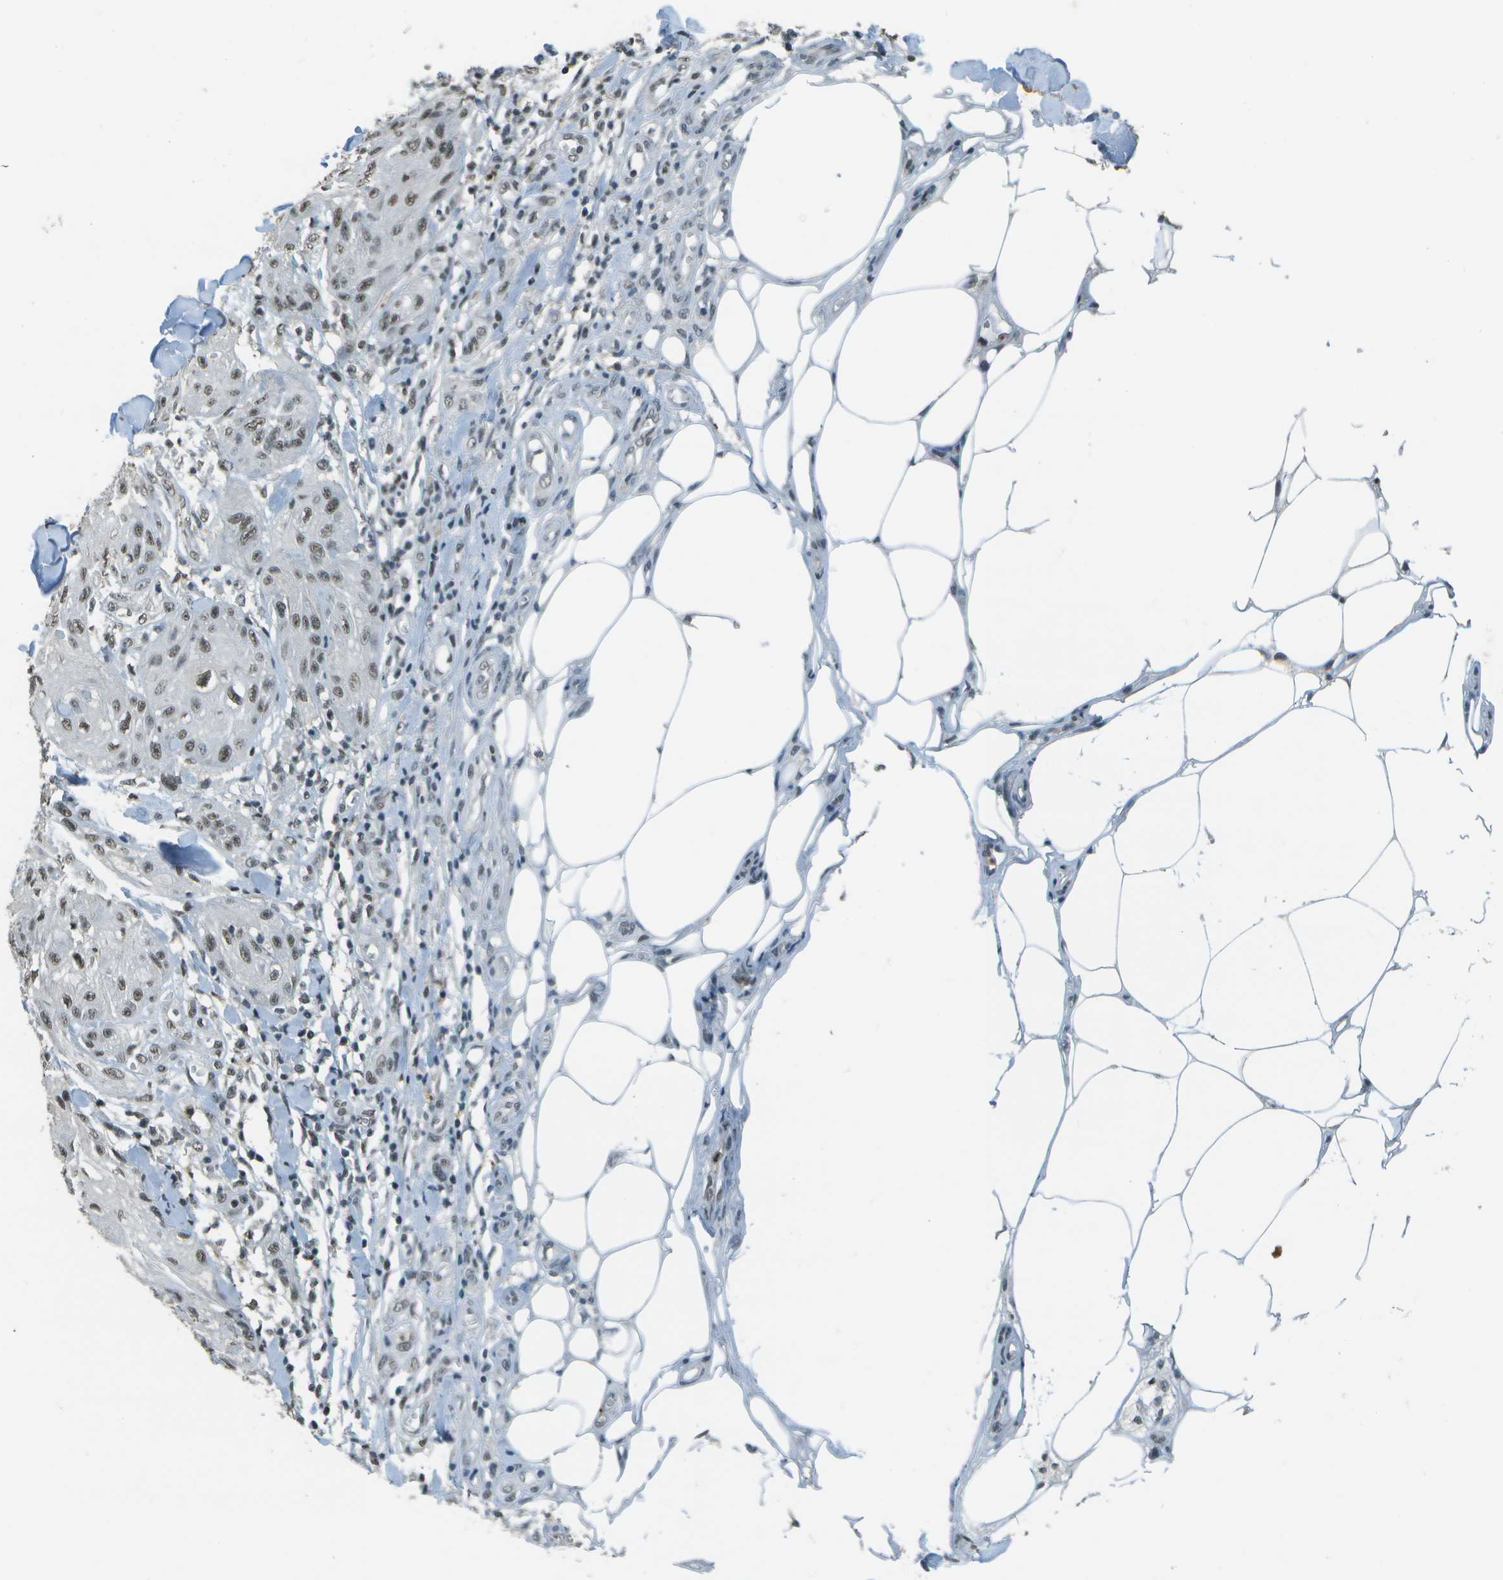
{"staining": {"intensity": "moderate", "quantity": ">75%", "location": "nuclear"}, "tissue": "skin cancer", "cell_type": "Tumor cells", "image_type": "cancer", "snomed": [{"axis": "morphology", "description": "Squamous cell carcinoma, NOS"}, {"axis": "topography", "description": "Skin"}], "caption": "Brown immunohistochemical staining in skin cancer (squamous cell carcinoma) shows moderate nuclear positivity in approximately >75% of tumor cells. (DAB (3,3'-diaminobenzidine) = brown stain, brightfield microscopy at high magnification).", "gene": "DEPDC1", "patient": {"sex": "male", "age": 74}}